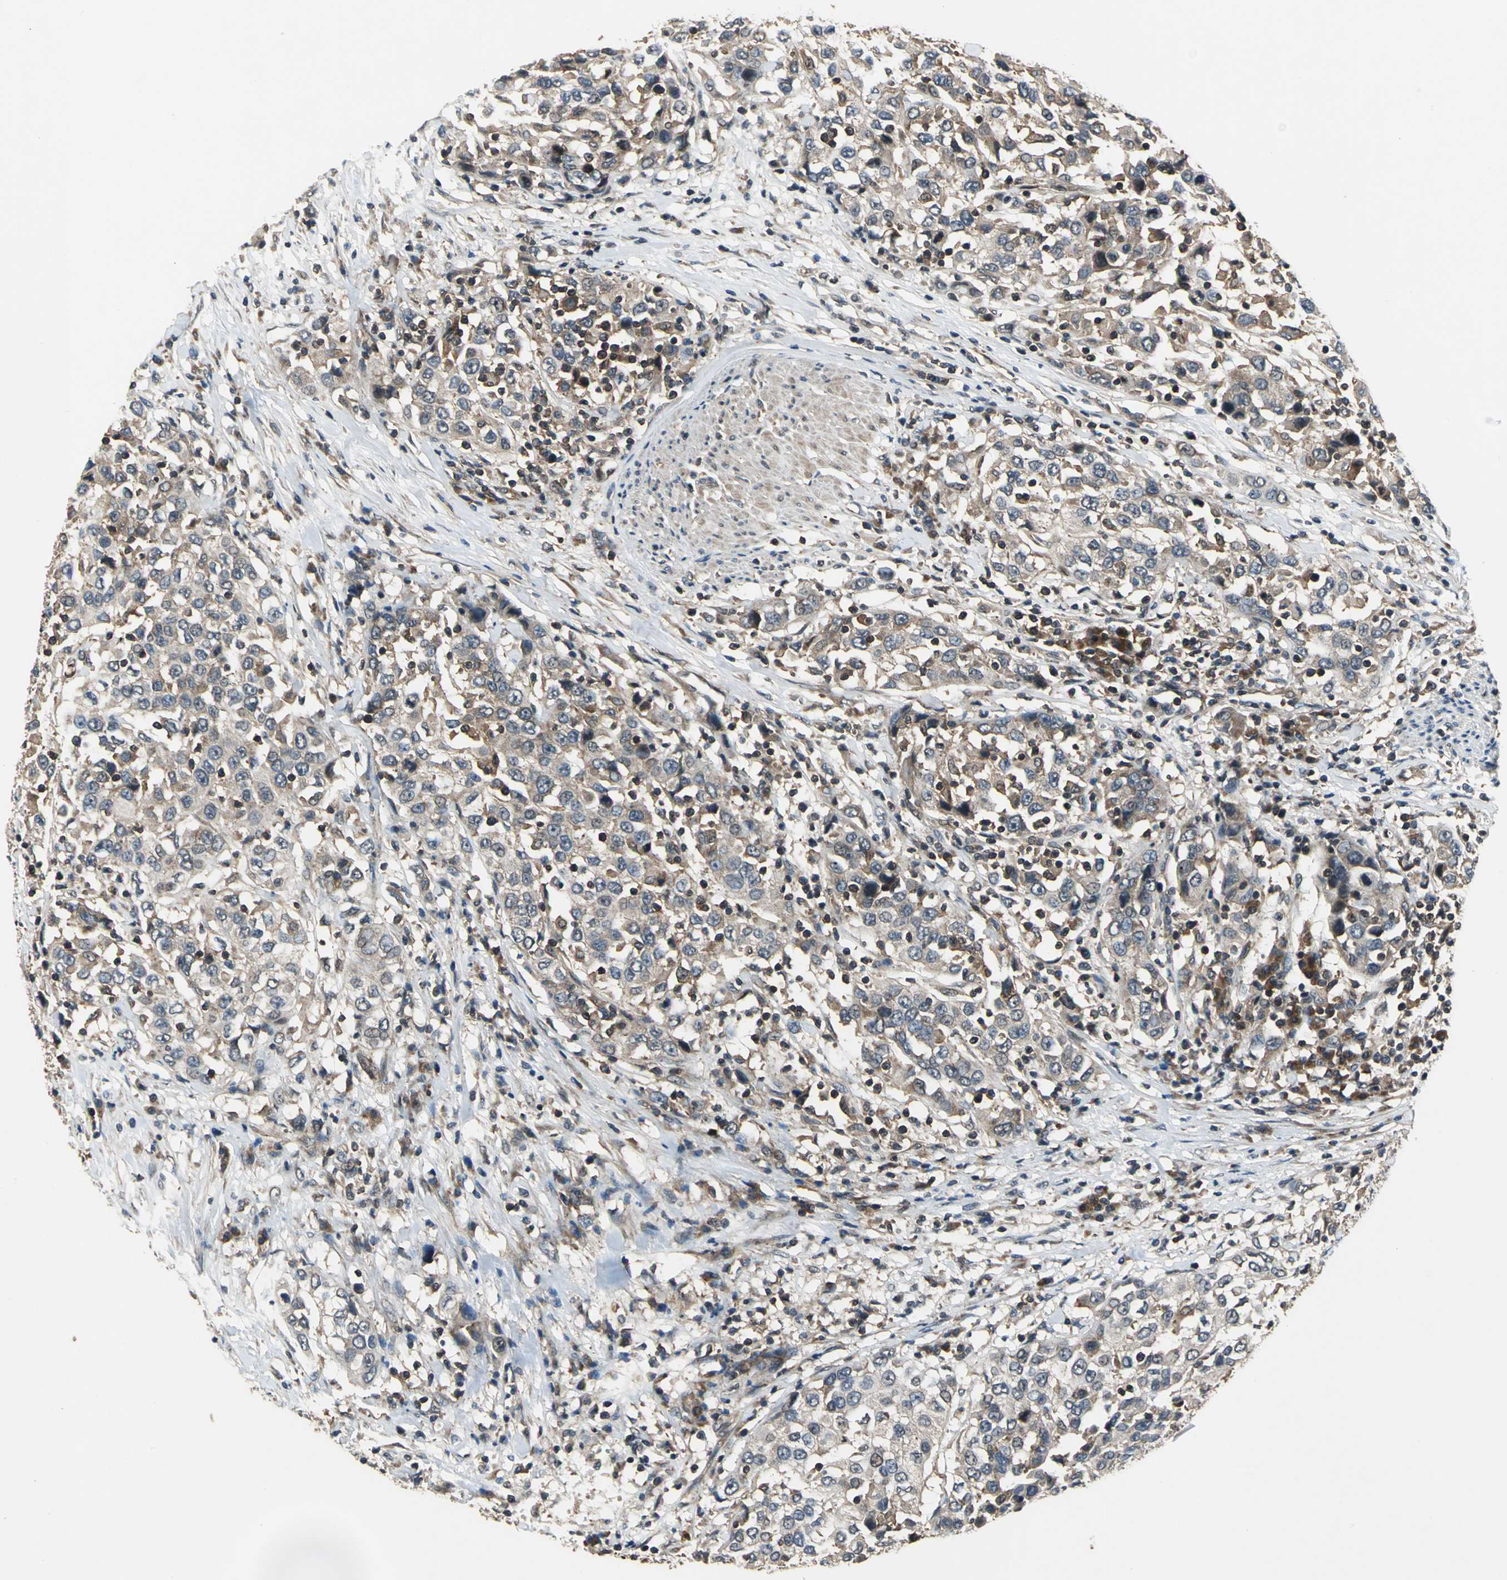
{"staining": {"intensity": "weak", "quantity": ">75%", "location": "cytoplasmic/membranous"}, "tissue": "urothelial cancer", "cell_type": "Tumor cells", "image_type": "cancer", "snomed": [{"axis": "morphology", "description": "Urothelial carcinoma, High grade"}, {"axis": "topography", "description": "Urinary bladder"}], "caption": "DAB immunohistochemical staining of human urothelial cancer reveals weak cytoplasmic/membranous protein positivity in approximately >75% of tumor cells.", "gene": "EIF2B2", "patient": {"sex": "female", "age": 80}}